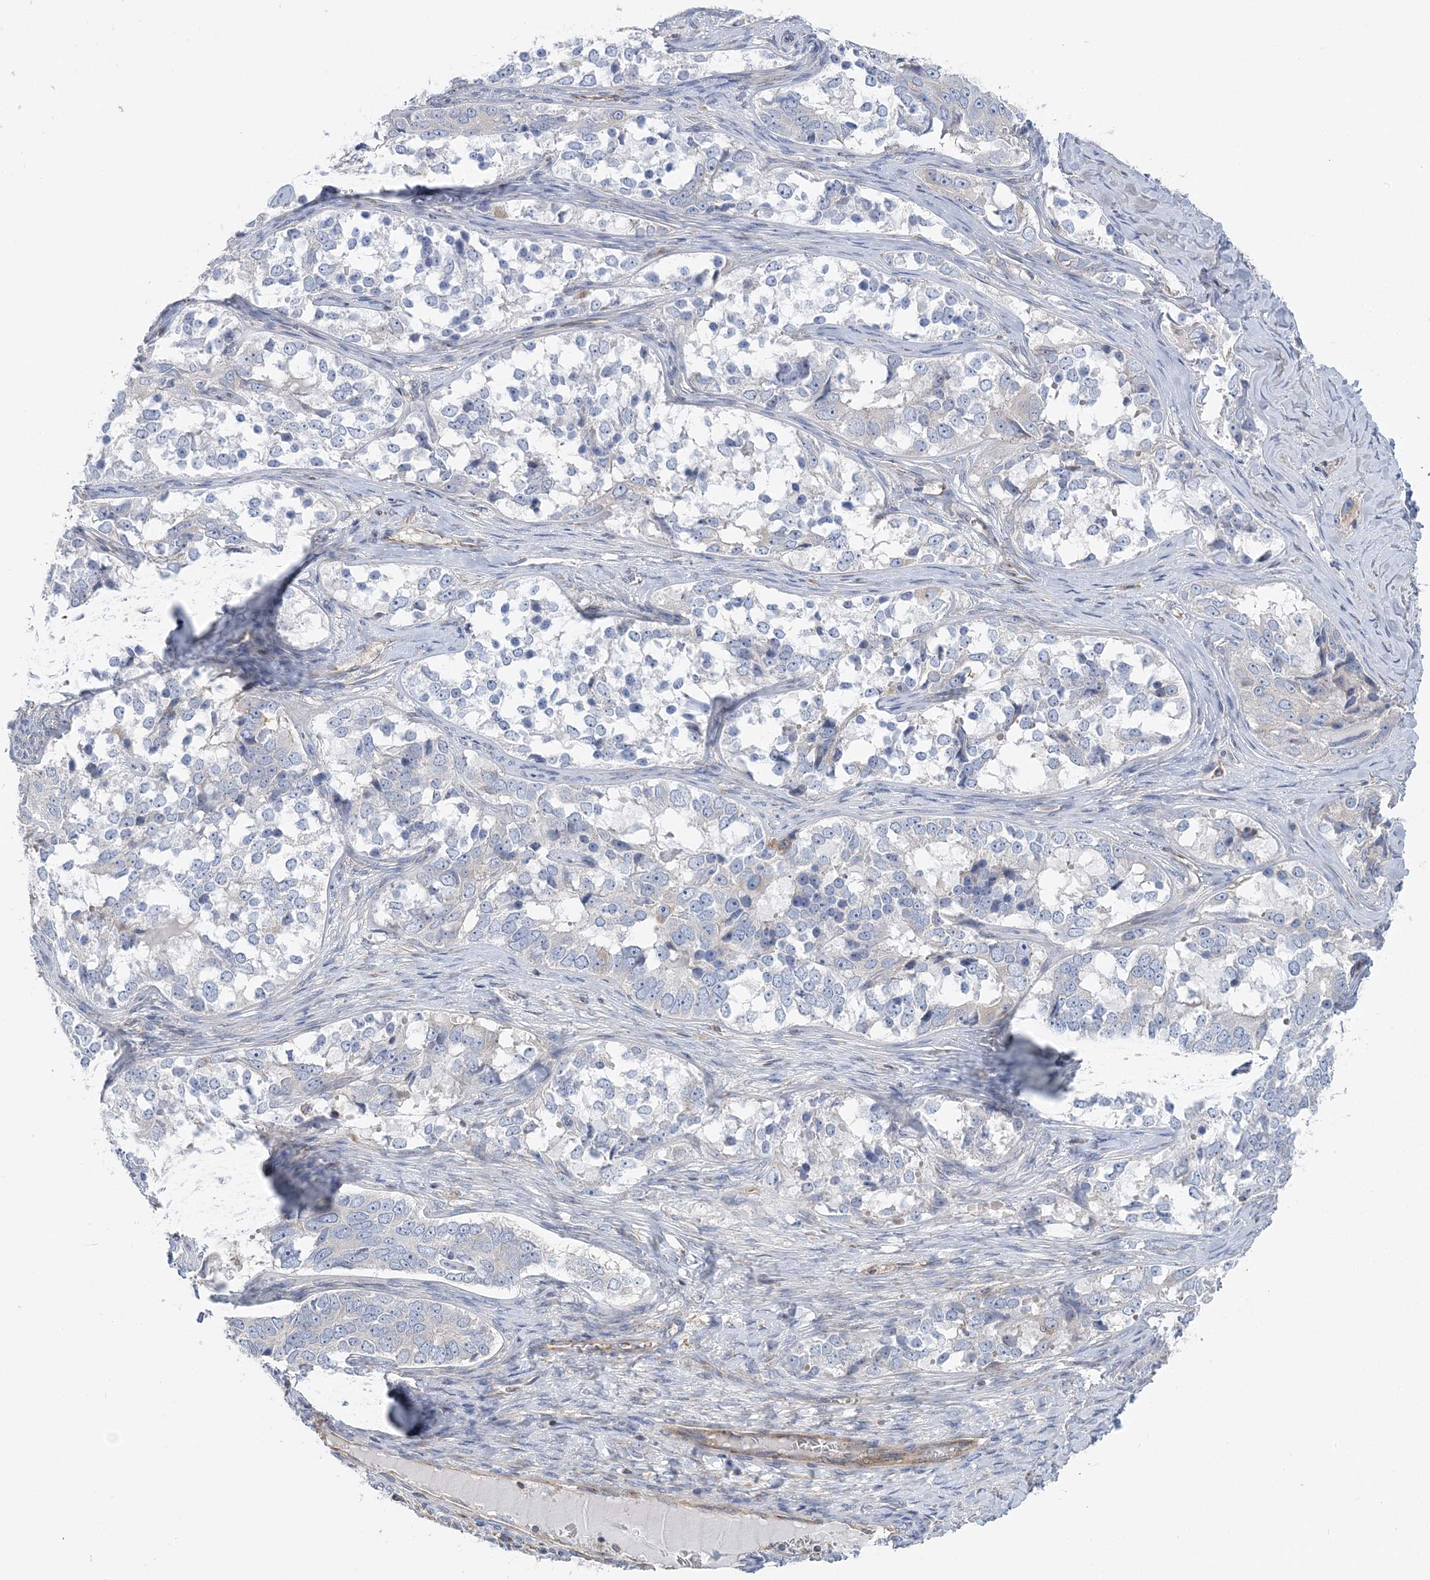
{"staining": {"intensity": "negative", "quantity": "none", "location": "none"}, "tissue": "ovarian cancer", "cell_type": "Tumor cells", "image_type": "cancer", "snomed": [{"axis": "morphology", "description": "Carcinoma, endometroid"}, {"axis": "topography", "description": "Ovary"}], "caption": "This is an immunohistochemistry (IHC) photomicrograph of ovarian cancer (endometroid carcinoma). There is no positivity in tumor cells.", "gene": "FAM114A2", "patient": {"sex": "female", "age": 51}}